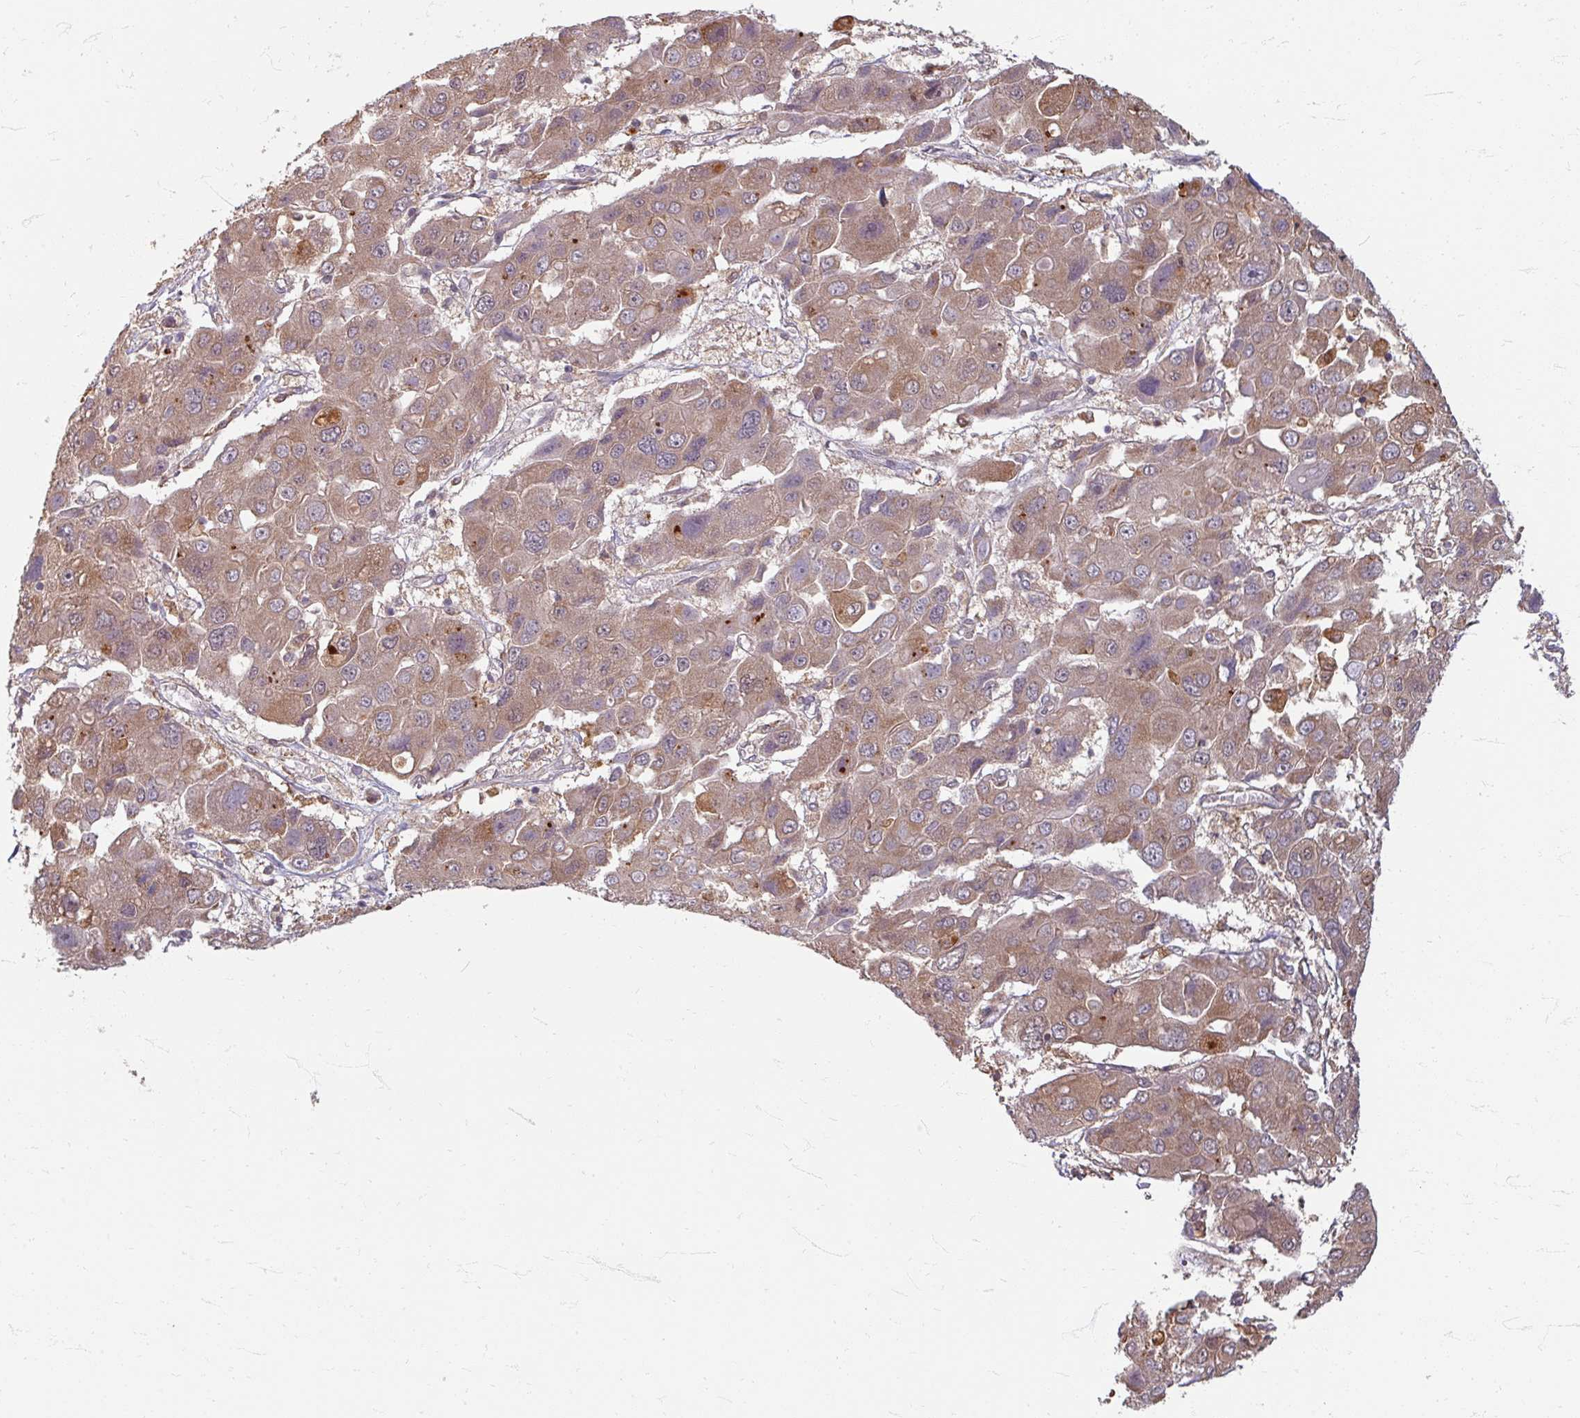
{"staining": {"intensity": "moderate", "quantity": ">75%", "location": "cytoplasmic/membranous"}, "tissue": "liver cancer", "cell_type": "Tumor cells", "image_type": "cancer", "snomed": [{"axis": "morphology", "description": "Cholangiocarcinoma"}, {"axis": "topography", "description": "Liver"}], "caption": "Immunohistochemistry (DAB (3,3'-diaminobenzidine)) staining of cholangiocarcinoma (liver) reveals moderate cytoplasmic/membranous protein positivity in about >75% of tumor cells. The staining was performed using DAB (3,3'-diaminobenzidine) to visualize the protein expression in brown, while the nuclei were stained in blue with hematoxylin (Magnification: 20x).", "gene": "STAM", "patient": {"sex": "male", "age": 67}}